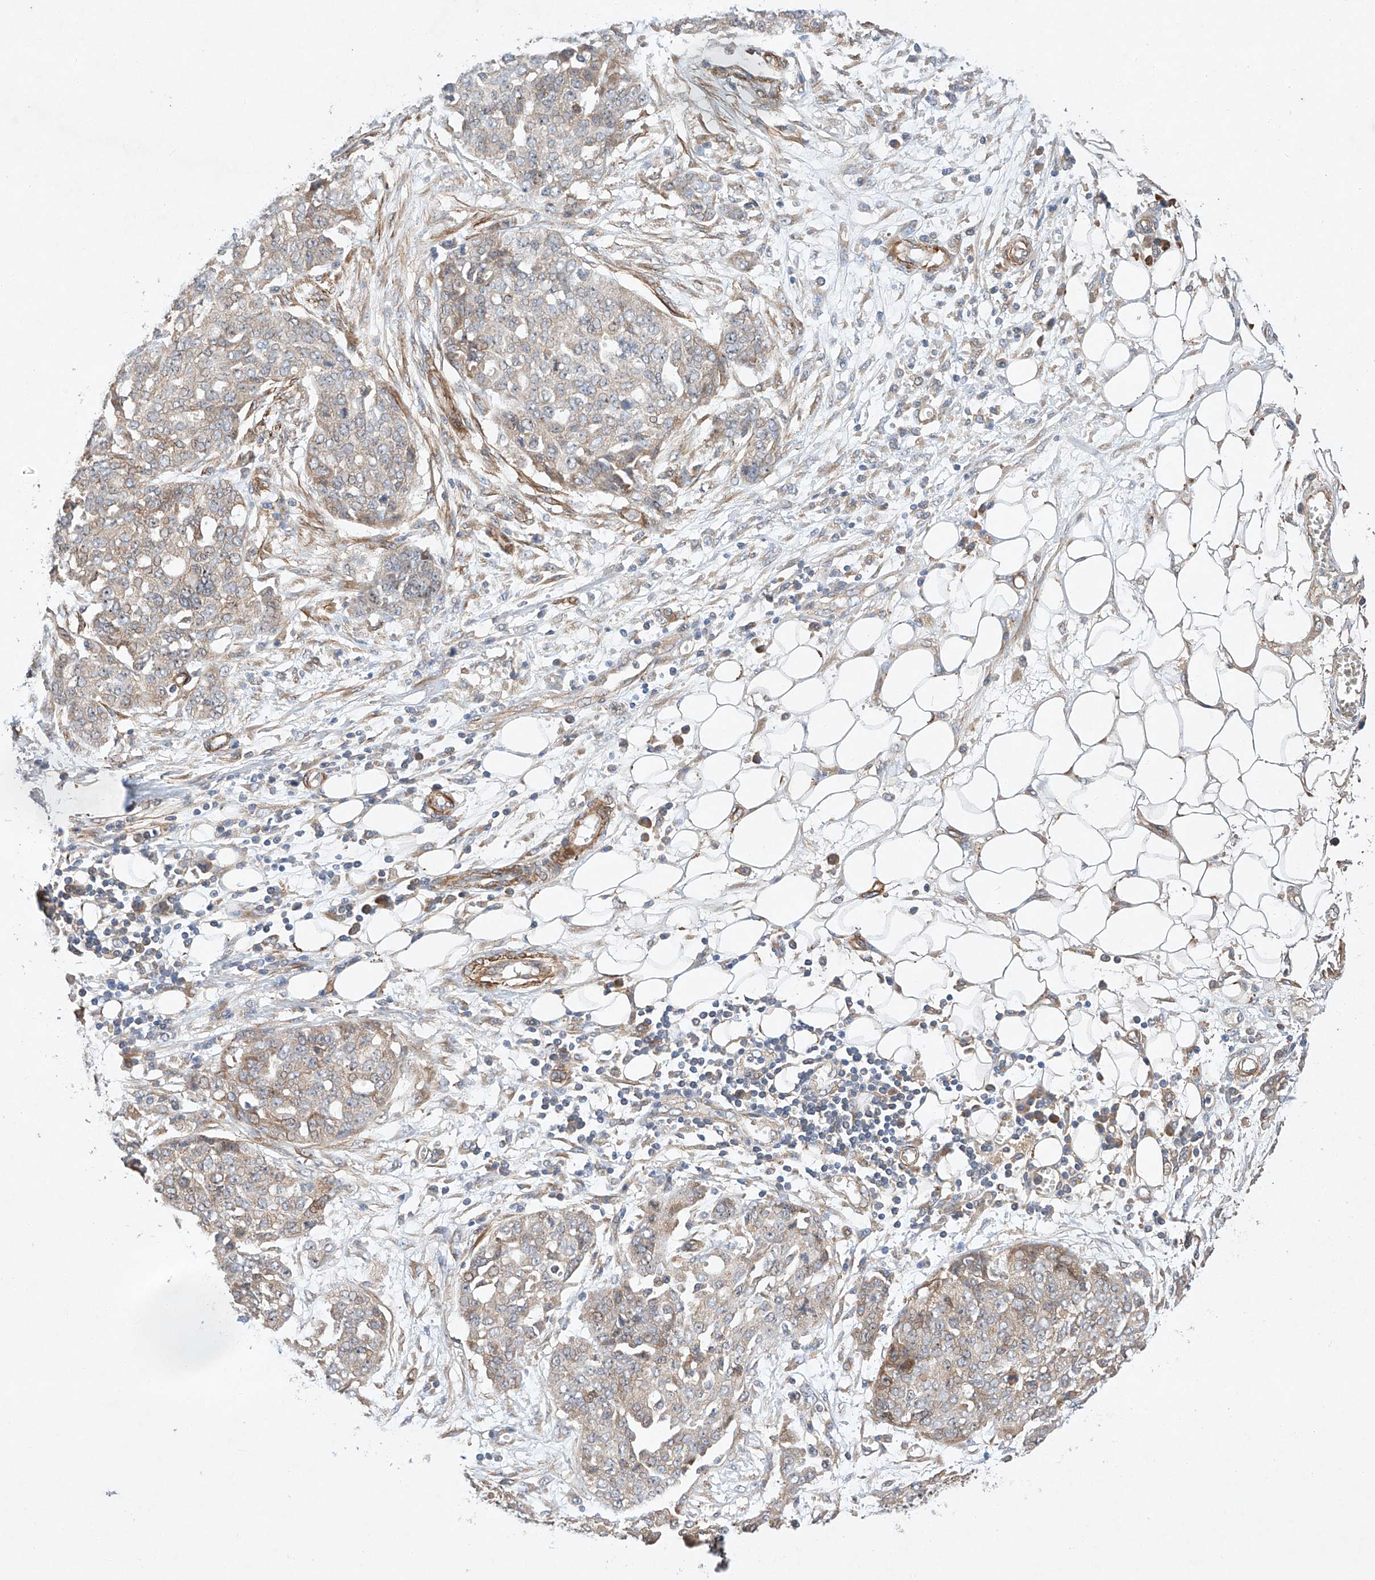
{"staining": {"intensity": "weak", "quantity": "25%-75%", "location": "cytoplasmic/membranous"}, "tissue": "ovarian cancer", "cell_type": "Tumor cells", "image_type": "cancer", "snomed": [{"axis": "morphology", "description": "Cystadenocarcinoma, serous, NOS"}, {"axis": "topography", "description": "Soft tissue"}, {"axis": "topography", "description": "Ovary"}], "caption": "This histopathology image displays immunohistochemistry (IHC) staining of ovarian cancer (serous cystadenocarcinoma), with low weak cytoplasmic/membranous staining in approximately 25%-75% of tumor cells.", "gene": "RAB23", "patient": {"sex": "female", "age": 57}}